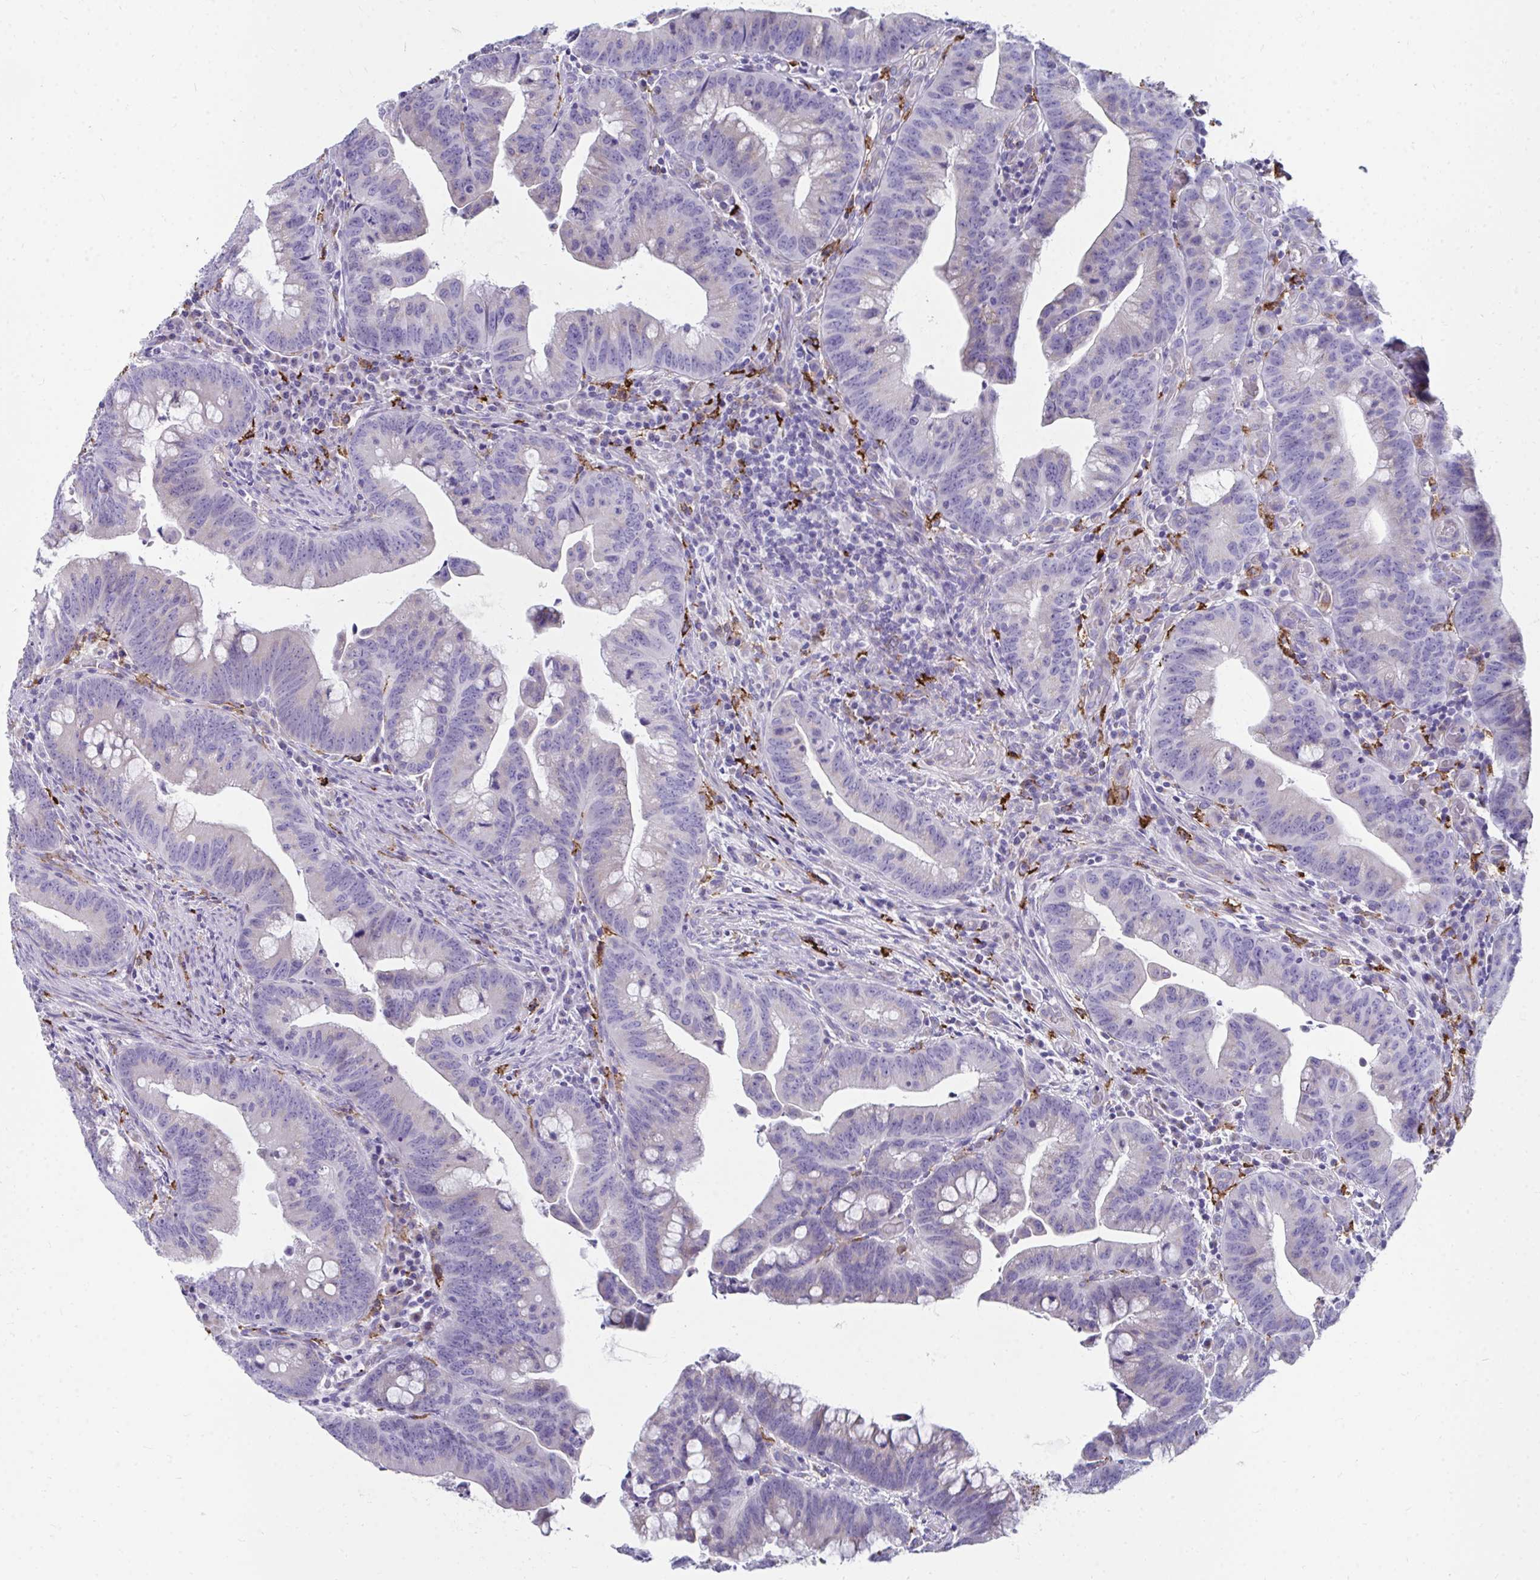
{"staining": {"intensity": "negative", "quantity": "none", "location": "none"}, "tissue": "colorectal cancer", "cell_type": "Tumor cells", "image_type": "cancer", "snomed": [{"axis": "morphology", "description": "Adenocarcinoma, NOS"}, {"axis": "topography", "description": "Colon"}], "caption": "DAB (3,3'-diaminobenzidine) immunohistochemical staining of colorectal cancer shows no significant staining in tumor cells.", "gene": "CD163", "patient": {"sex": "male", "age": 62}}